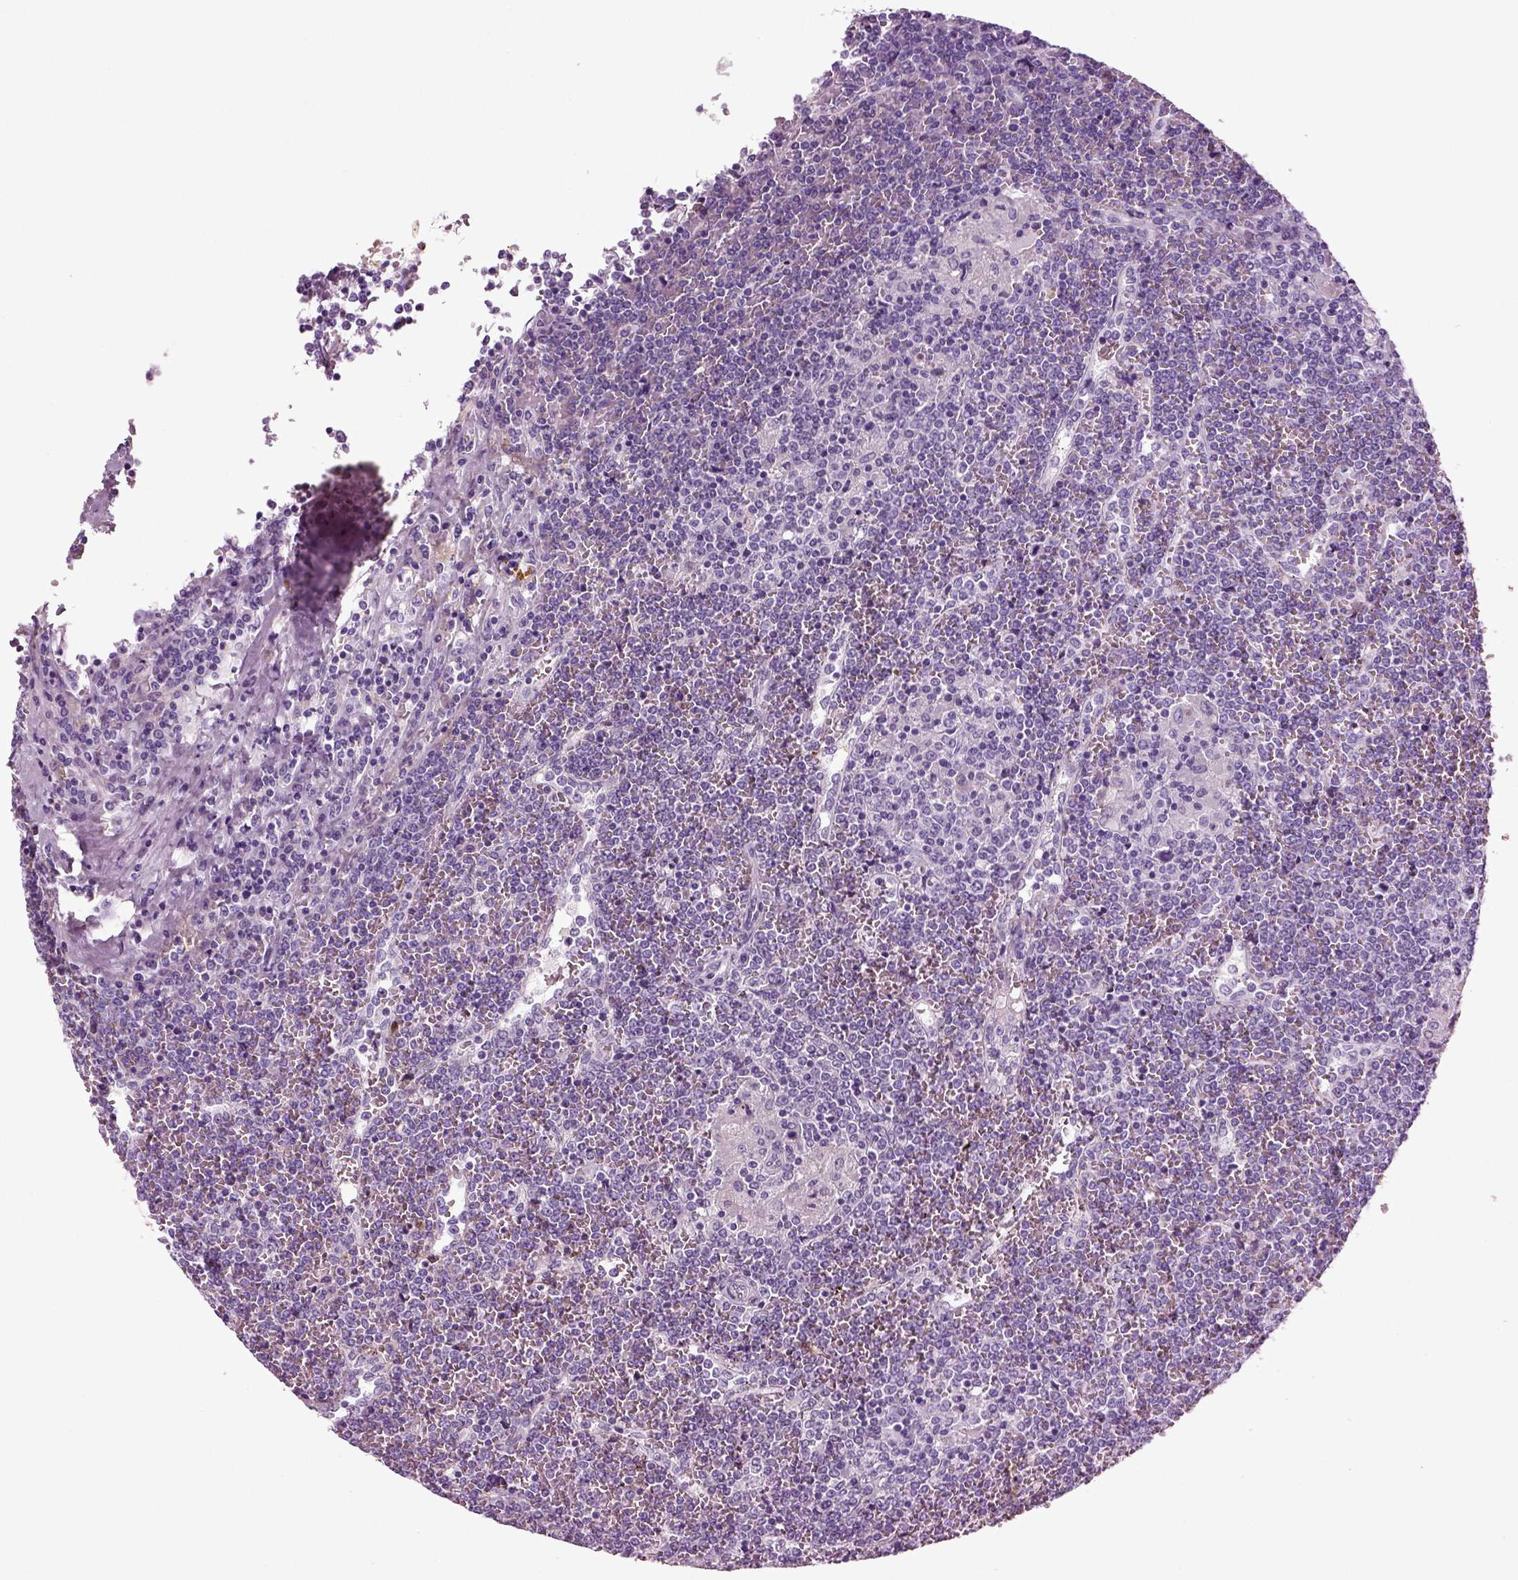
{"staining": {"intensity": "negative", "quantity": "none", "location": "none"}, "tissue": "lymphoma", "cell_type": "Tumor cells", "image_type": "cancer", "snomed": [{"axis": "morphology", "description": "Malignant lymphoma, non-Hodgkin's type, Low grade"}, {"axis": "topography", "description": "Spleen"}], "caption": "The histopathology image shows no significant expression in tumor cells of low-grade malignant lymphoma, non-Hodgkin's type.", "gene": "CRABP1", "patient": {"sex": "female", "age": 19}}